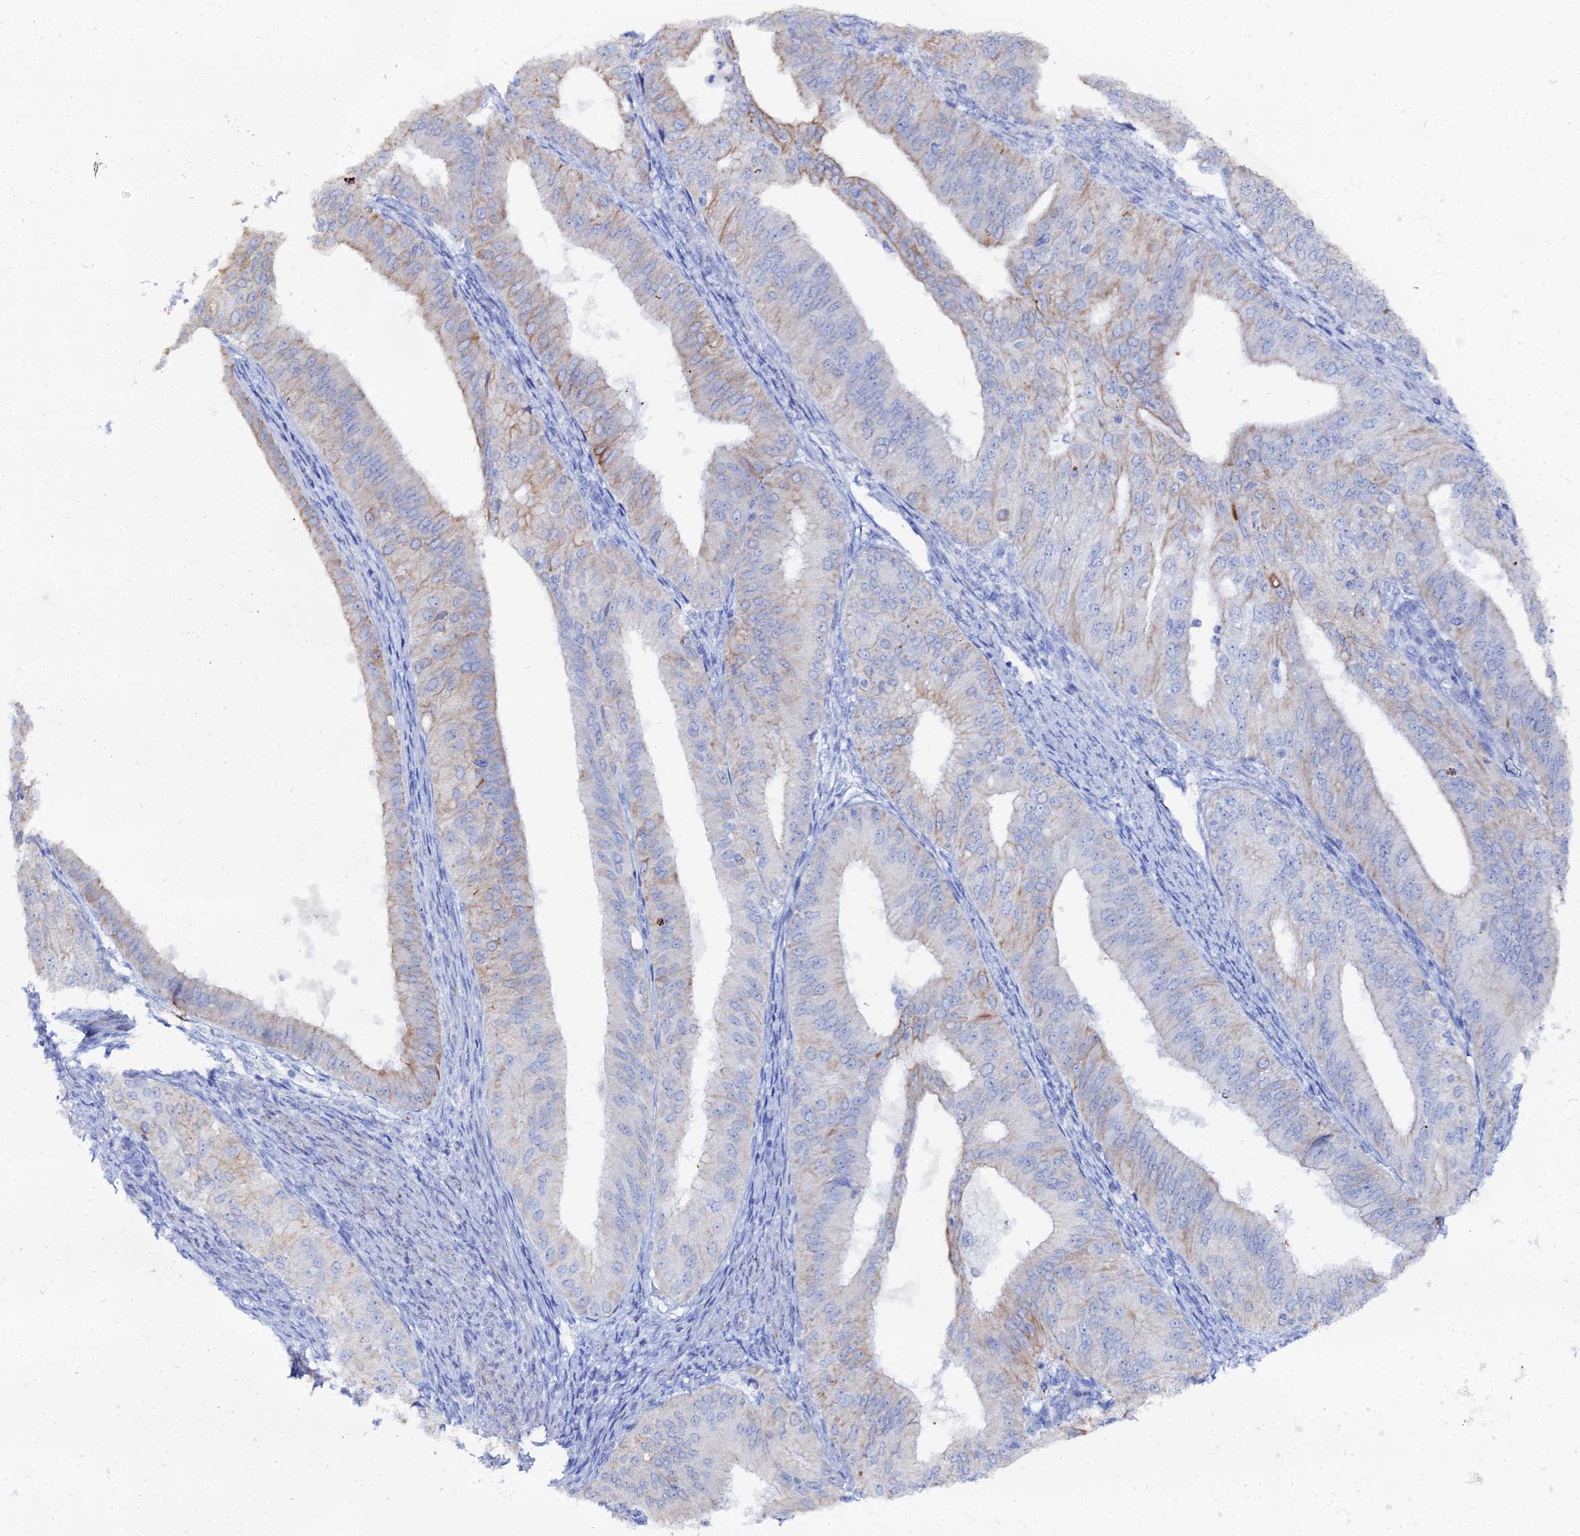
{"staining": {"intensity": "moderate", "quantity": "<25%", "location": "cytoplasmic/membranous"}, "tissue": "endometrial cancer", "cell_type": "Tumor cells", "image_type": "cancer", "snomed": [{"axis": "morphology", "description": "Adenocarcinoma, NOS"}, {"axis": "topography", "description": "Endometrium"}], "caption": "The histopathology image reveals staining of endometrial cancer (adenocarcinoma), revealing moderate cytoplasmic/membranous protein staining (brown color) within tumor cells.", "gene": "DHX34", "patient": {"sex": "female", "age": 50}}